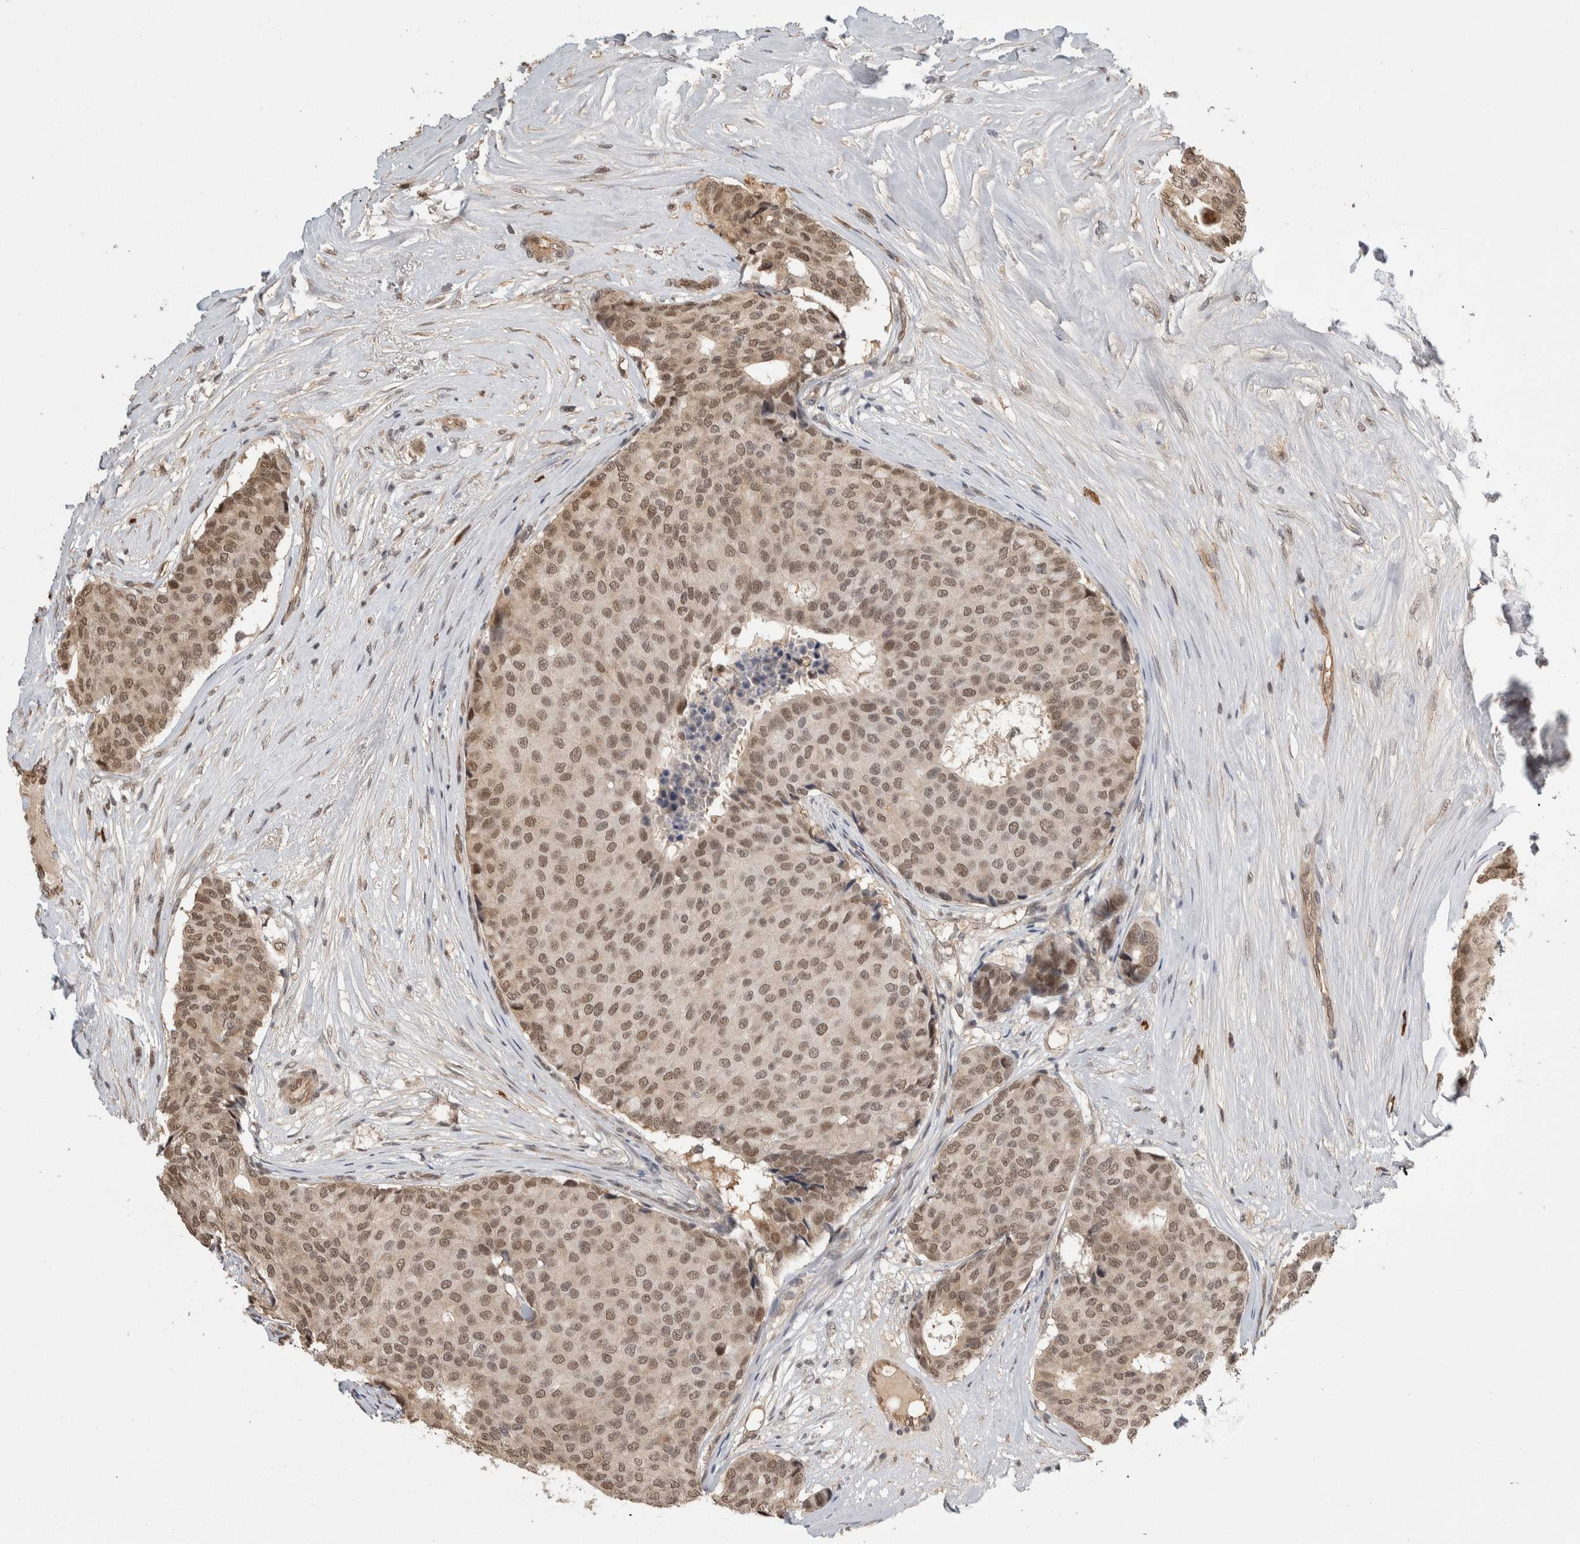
{"staining": {"intensity": "moderate", "quantity": ">75%", "location": "nuclear"}, "tissue": "breast cancer", "cell_type": "Tumor cells", "image_type": "cancer", "snomed": [{"axis": "morphology", "description": "Duct carcinoma"}, {"axis": "topography", "description": "Breast"}], "caption": "Immunohistochemical staining of human breast intraductal carcinoma reveals medium levels of moderate nuclear protein staining in approximately >75% of tumor cells.", "gene": "ZNF592", "patient": {"sex": "female", "age": 75}}